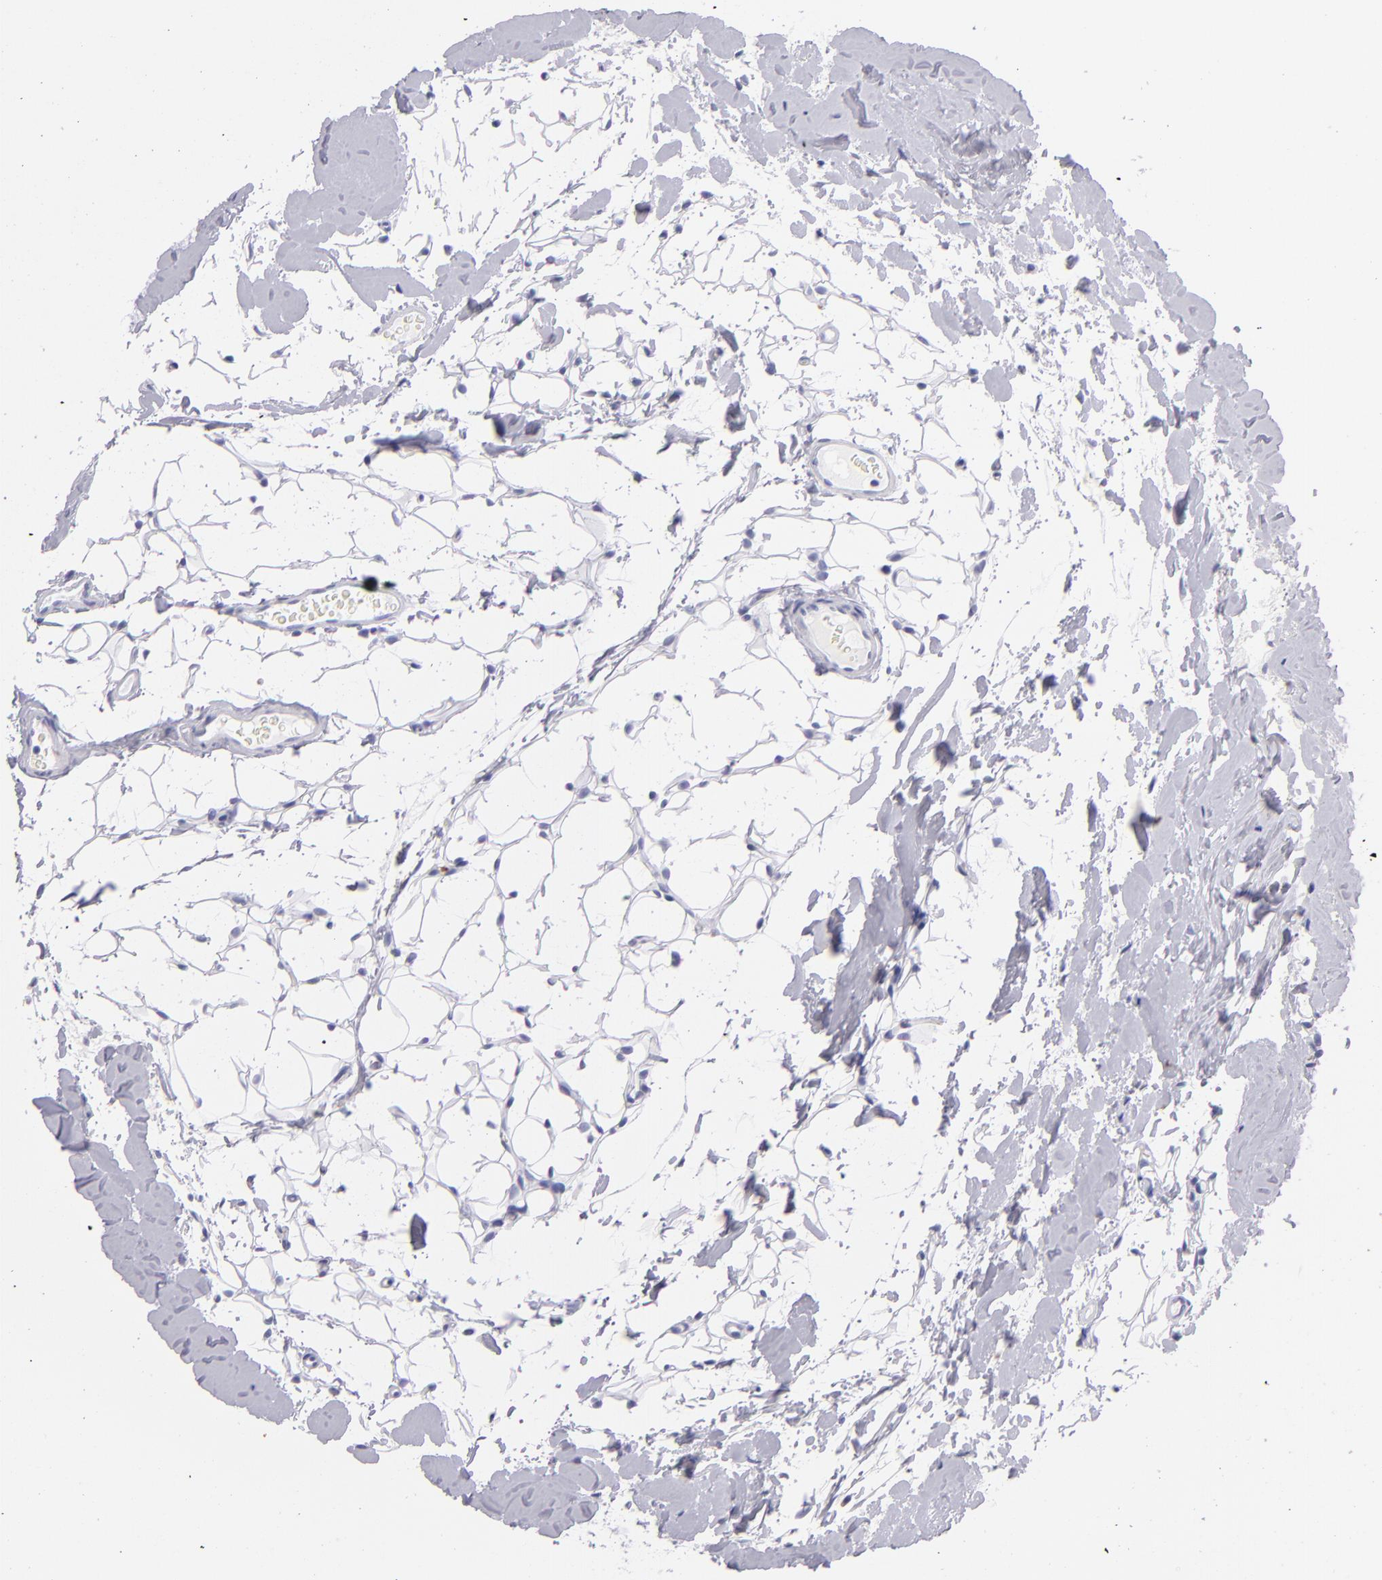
{"staining": {"intensity": "negative", "quantity": "none", "location": "none"}, "tissue": "breast cancer", "cell_type": "Tumor cells", "image_type": "cancer", "snomed": [{"axis": "morphology", "description": "Duct carcinoma"}, {"axis": "topography", "description": "Breast"}], "caption": "Tumor cells are negative for brown protein staining in breast invasive ductal carcinoma.", "gene": "PRF1", "patient": {"sex": "female", "age": 24}}